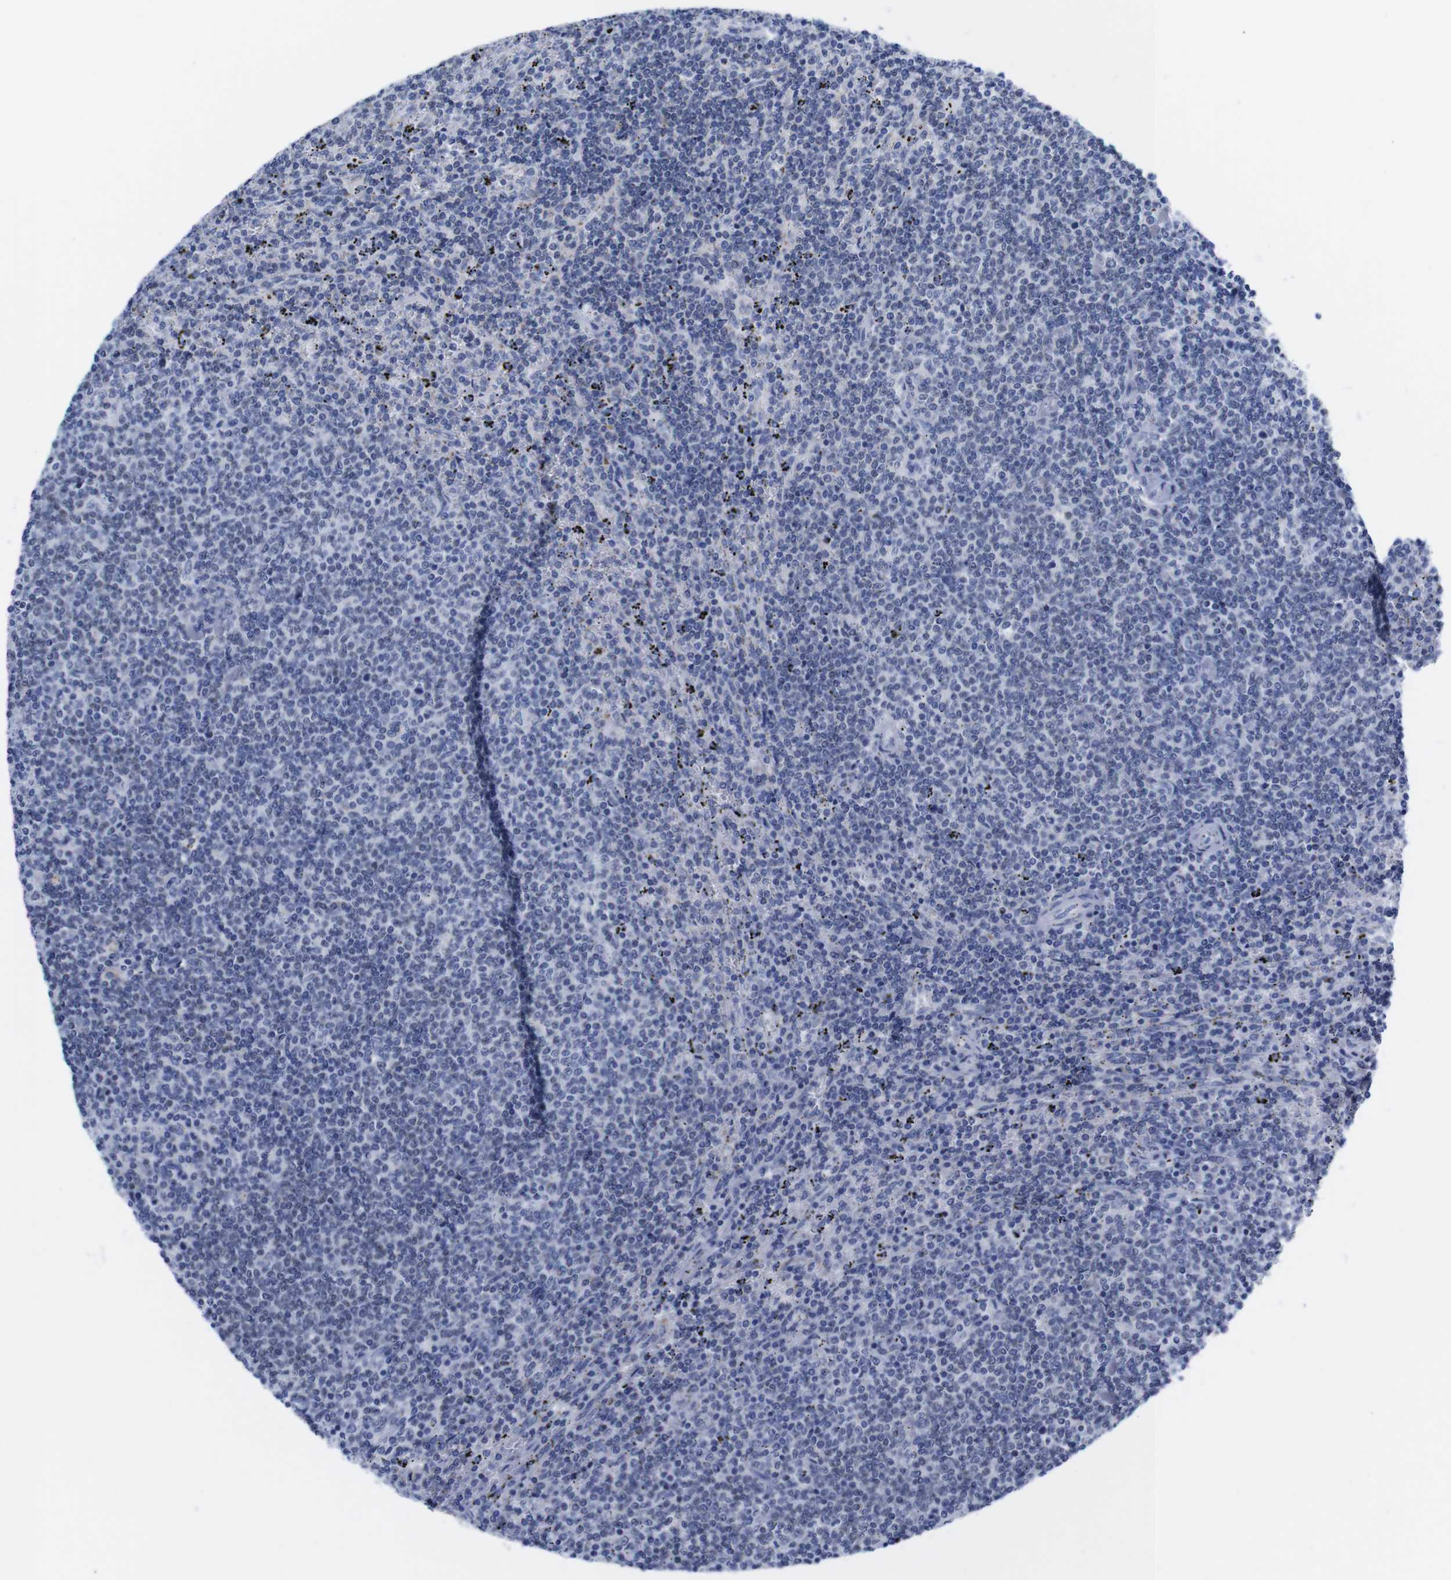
{"staining": {"intensity": "negative", "quantity": "none", "location": "none"}, "tissue": "lymphoma", "cell_type": "Tumor cells", "image_type": "cancer", "snomed": [{"axis": "morphology", "description": "Malignant lymphoma, non-Hodgkin's type, Low grade"}, {"axis": "topography", "description": "Spleen"}], "caption": "Histopathology image shows no protein expression in tumor cells of malignant lymphoma, non-Hodgkin's type (low-grade) tissue.", "gene": "LRRC55", "patient": {"sex": "female", "age": 50}}